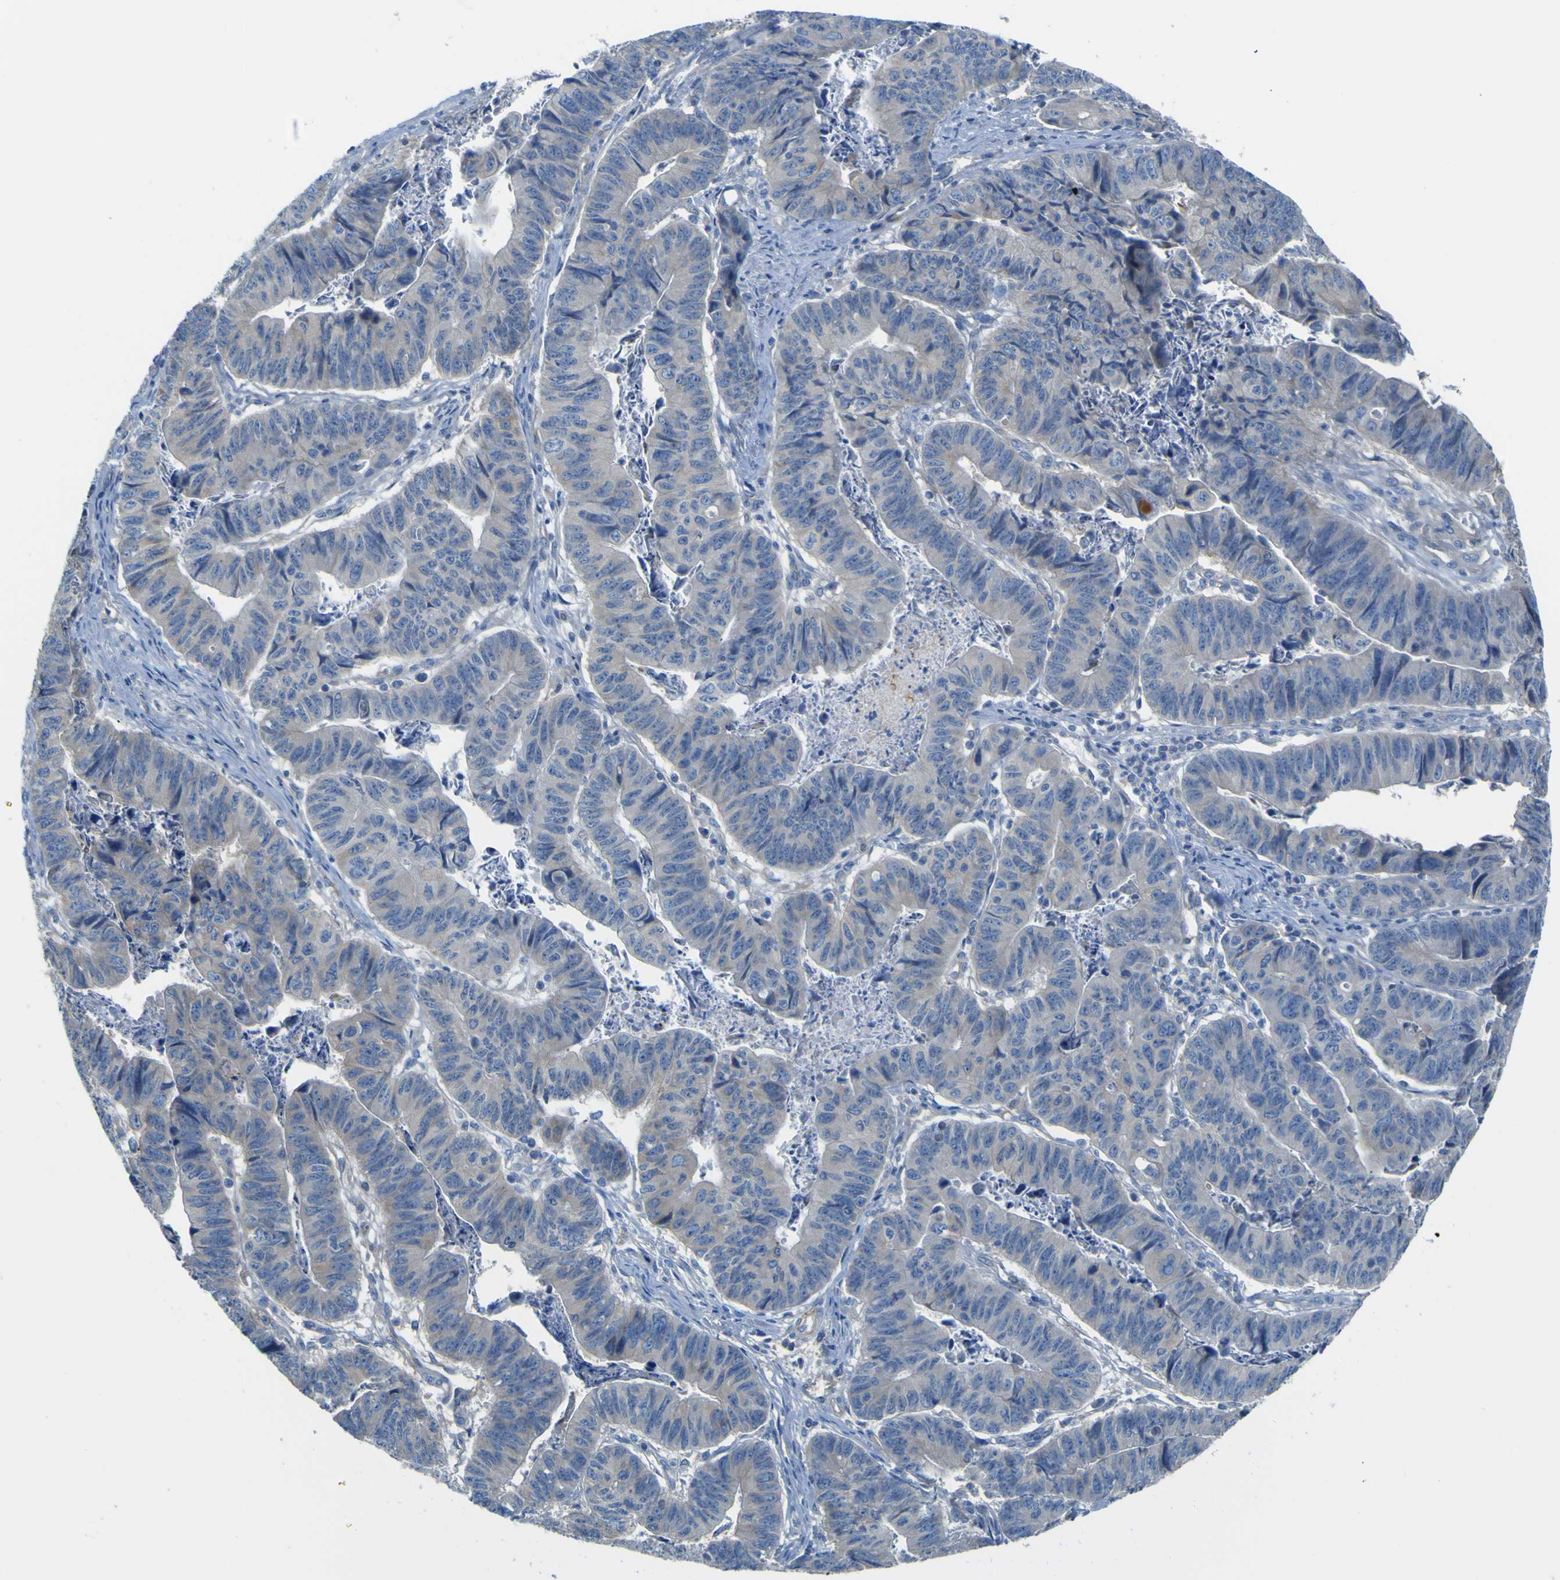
{"staining": {"intensity": "negative", "quantity": "none", "location": "none"}, "tissue": "stomach cancer", "cell_type": "Tumor cells", "image_type": "cancer", "snomed": [{"axis": "morphology", "description": "Adenocarcinoma, NOS"}, {"axis": "topography", "description": "Stomach, lower"}], "caption": "DAB immunohistochemical staining of human adenocarcinoma (stomach) demonstrates no significant staining in tumor cells. The staining was performed using DAB (3,3'-diaminobenzidine) to visualize the protein expression in brown, while the nuclei were stained in blue with hematoxylin (Magnification: 20x).", "gene": "ADGRA2", "patient": {"sex": "male", "age": 77}}